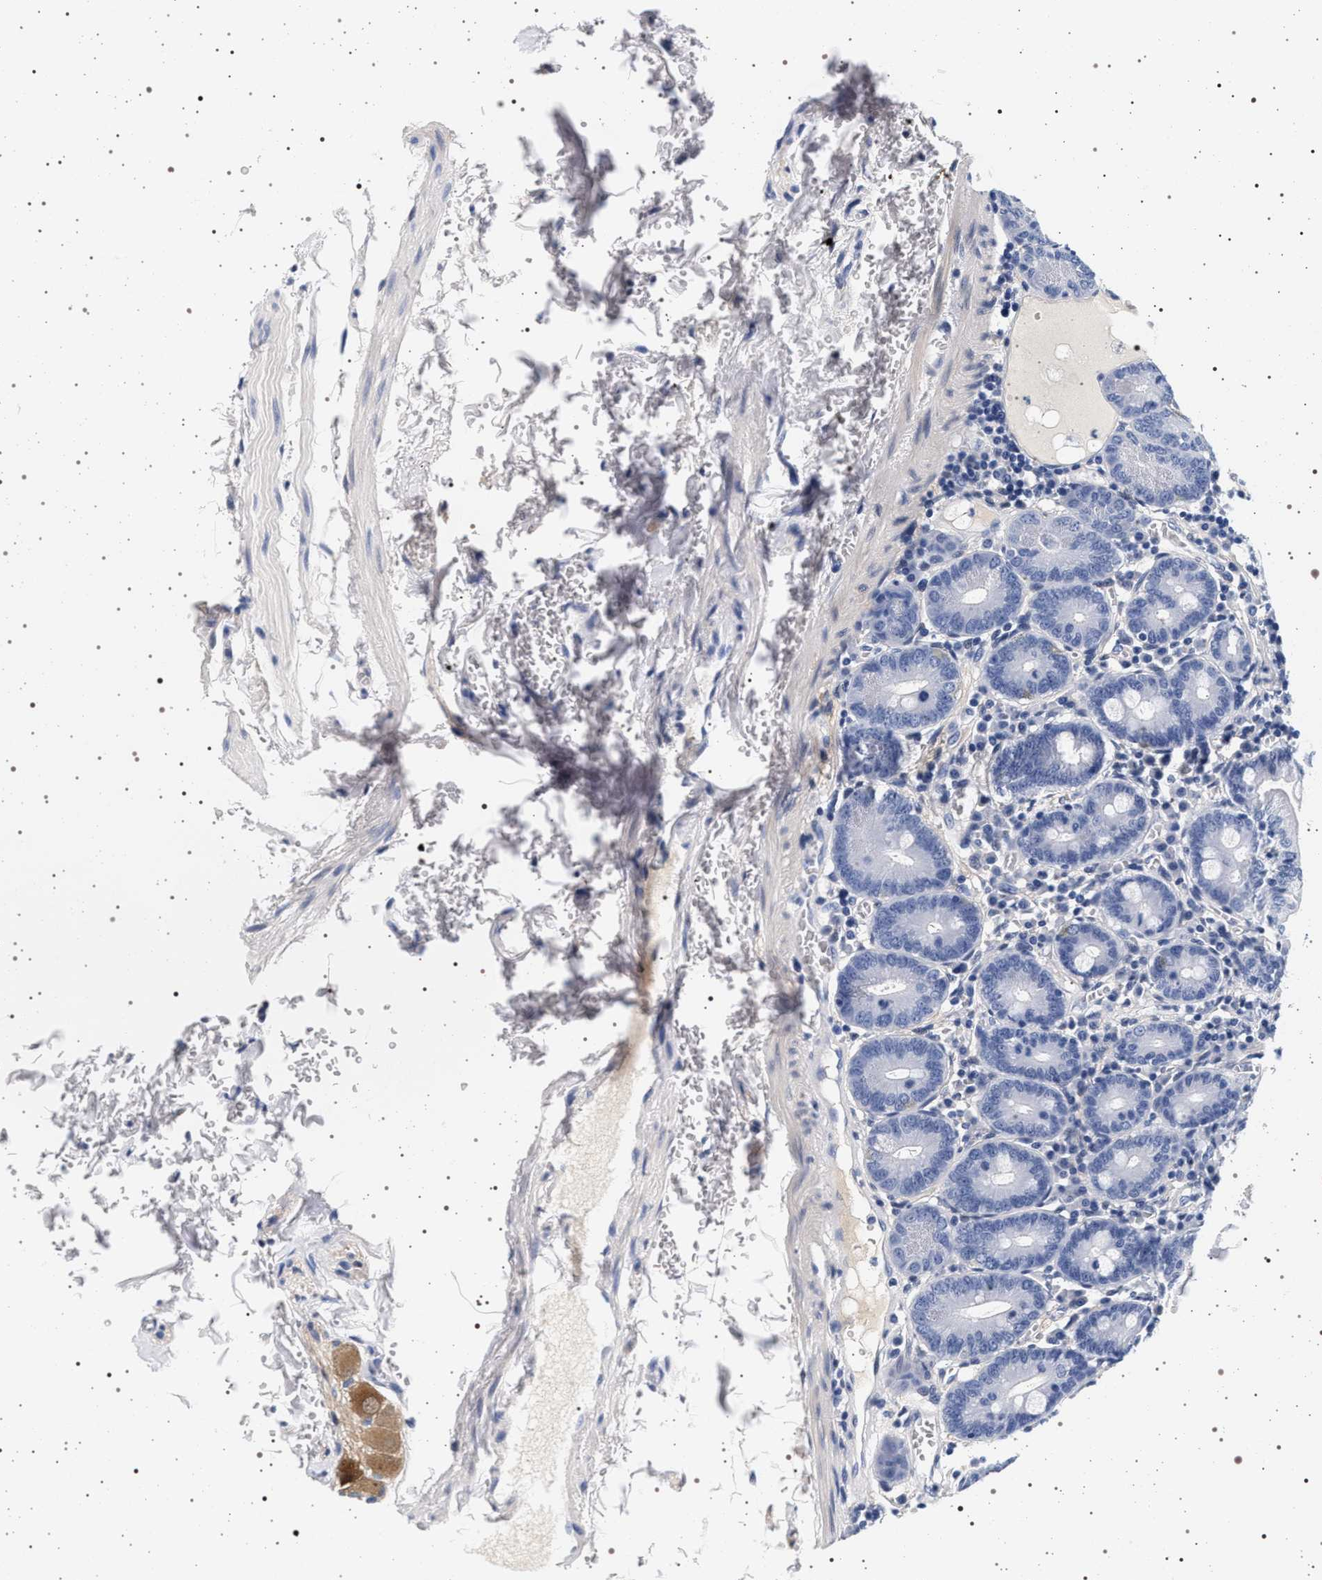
{"staining": {"intensity": "negative", "quantity": "none", "location": "none"}, "tissue": "small intestine", "cell_type": "Glandular cells", "image_type": "normal", "snomed": [{"axis": "morphology", "description": "Normal tissue, NOS"}, {"axis": "topography", "description": "Small intestine"}], "caption": "Immunohistochemistry photomicrograph of unremarkable human small intestine stained for a protein (brown), which reveals no expression in glandular cells.", "gene": "MAPK10", "patient": {"sex": "male", "age": 71}}